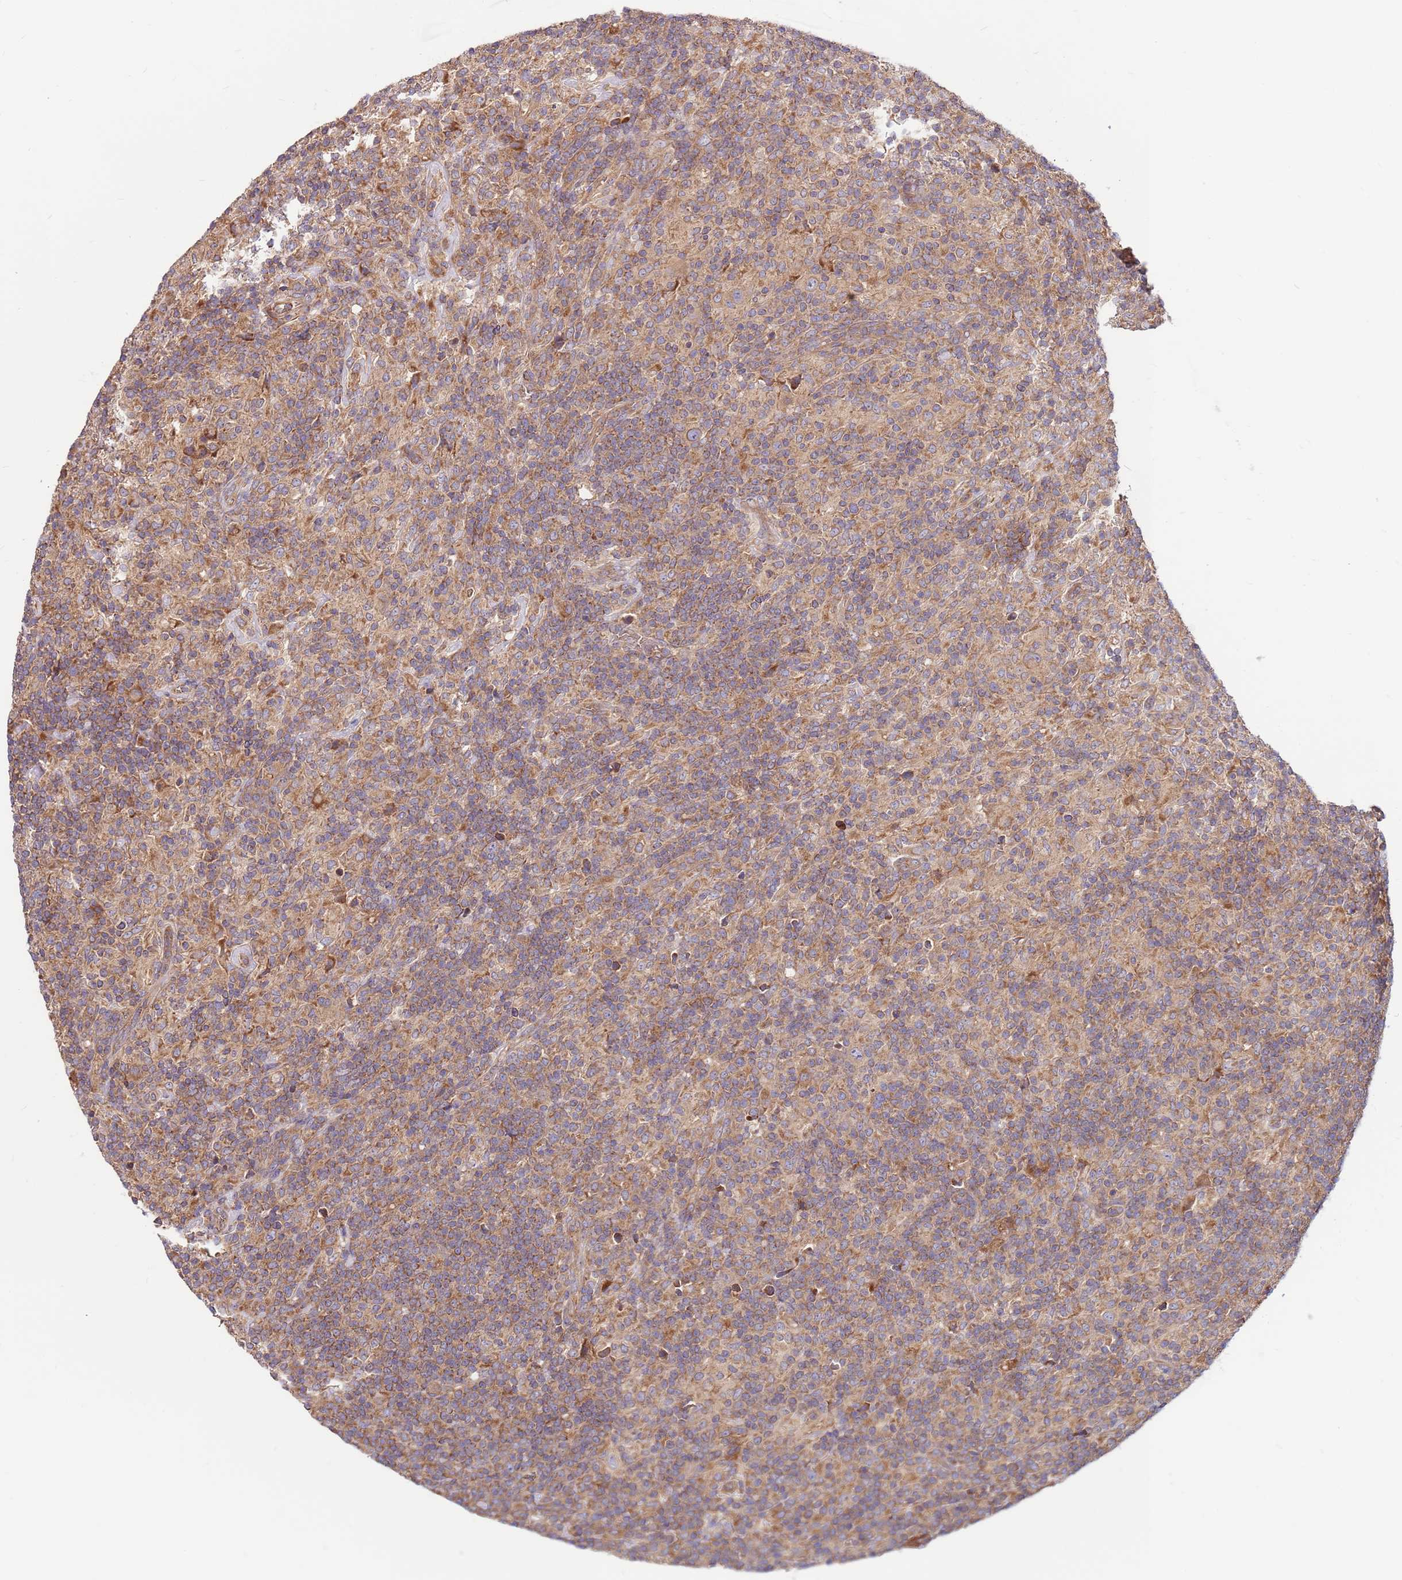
{"staining": {"intensity": "weak", "quantity": "<25%", "location": "cytoplasmic/membranous"}, "tissue": "lymphoma", "cell_type": "Tumor cells", "image_type": "cancer", "snomed": [{"axis": "morphology", "description": "Hodgkin's disease, NOS"}, {"axis": "topography", "description": "Lymph node"}], "caption": "Immunohistochemistry (IHC) of human Hodgkin's disease shows no staining in tumor cells.", "gene": "SLC44A5", "patient": {"sex": "male", "age": 70}}